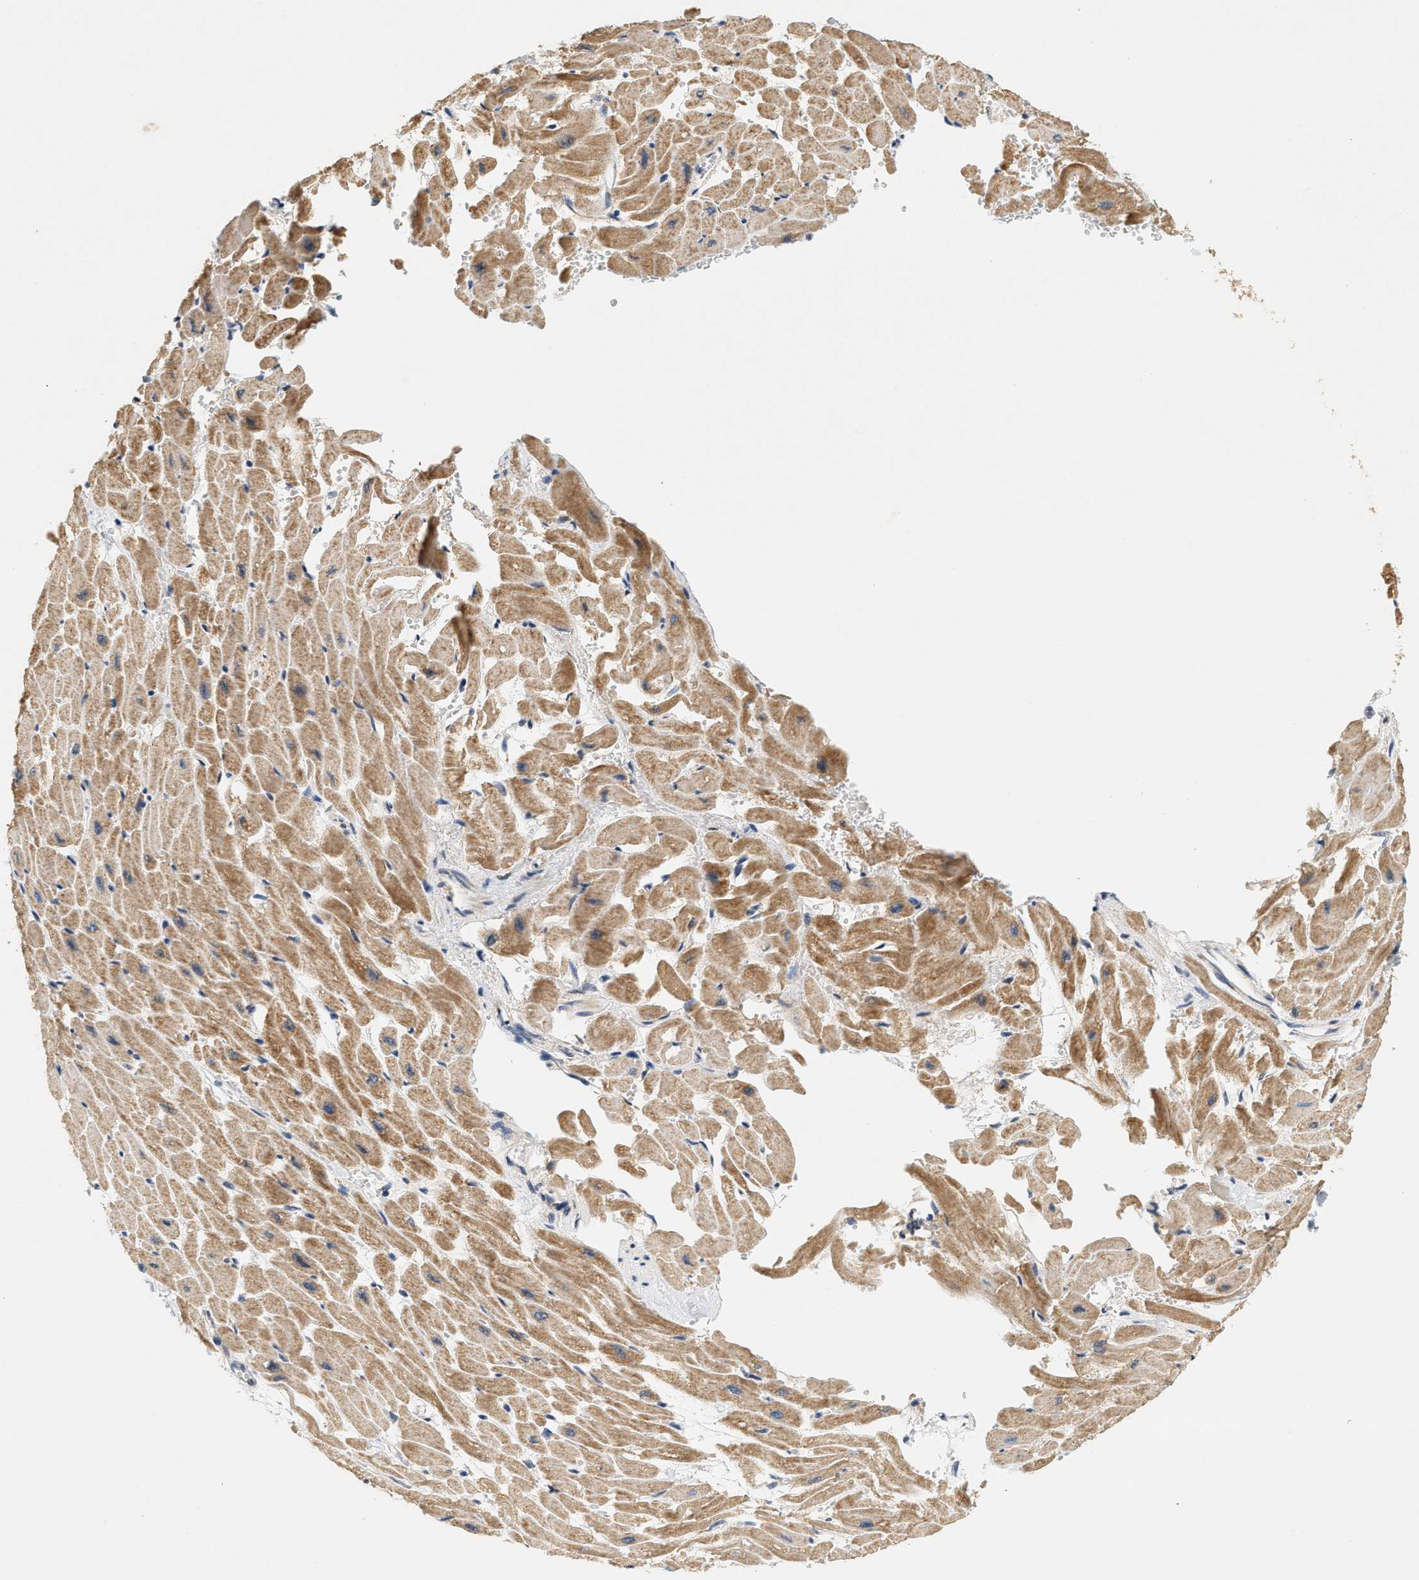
{"staining": {"intensity": "moderate", "quantity": ">75%", "location": "cytoplasmic/membranous"}, "tissue": "heart muscle", "cell_type": "Cardiomyocytes", "image_type": "normal", "snomed": [{"axis": "morphology", "description": "Normal tissue, NOS"}, {"axis": "topography", "description": "Heart"}], "caption": "High-power microscopy captured an immunohistochemistry micrograph of unremarkable heart muscle, revealing moderate cytoplasmic/membranous expression in approximately >75% of cardiomyocytes. The staining was performed using DAB (3,3'-diaminobenzidine) to visualize the protein expression in brown, while the nuclei were stained in blue with hematoxylin (Magnification: 20x).", "gene": "GIGYF1", "patient": {"sex": "male", "age": 45}}